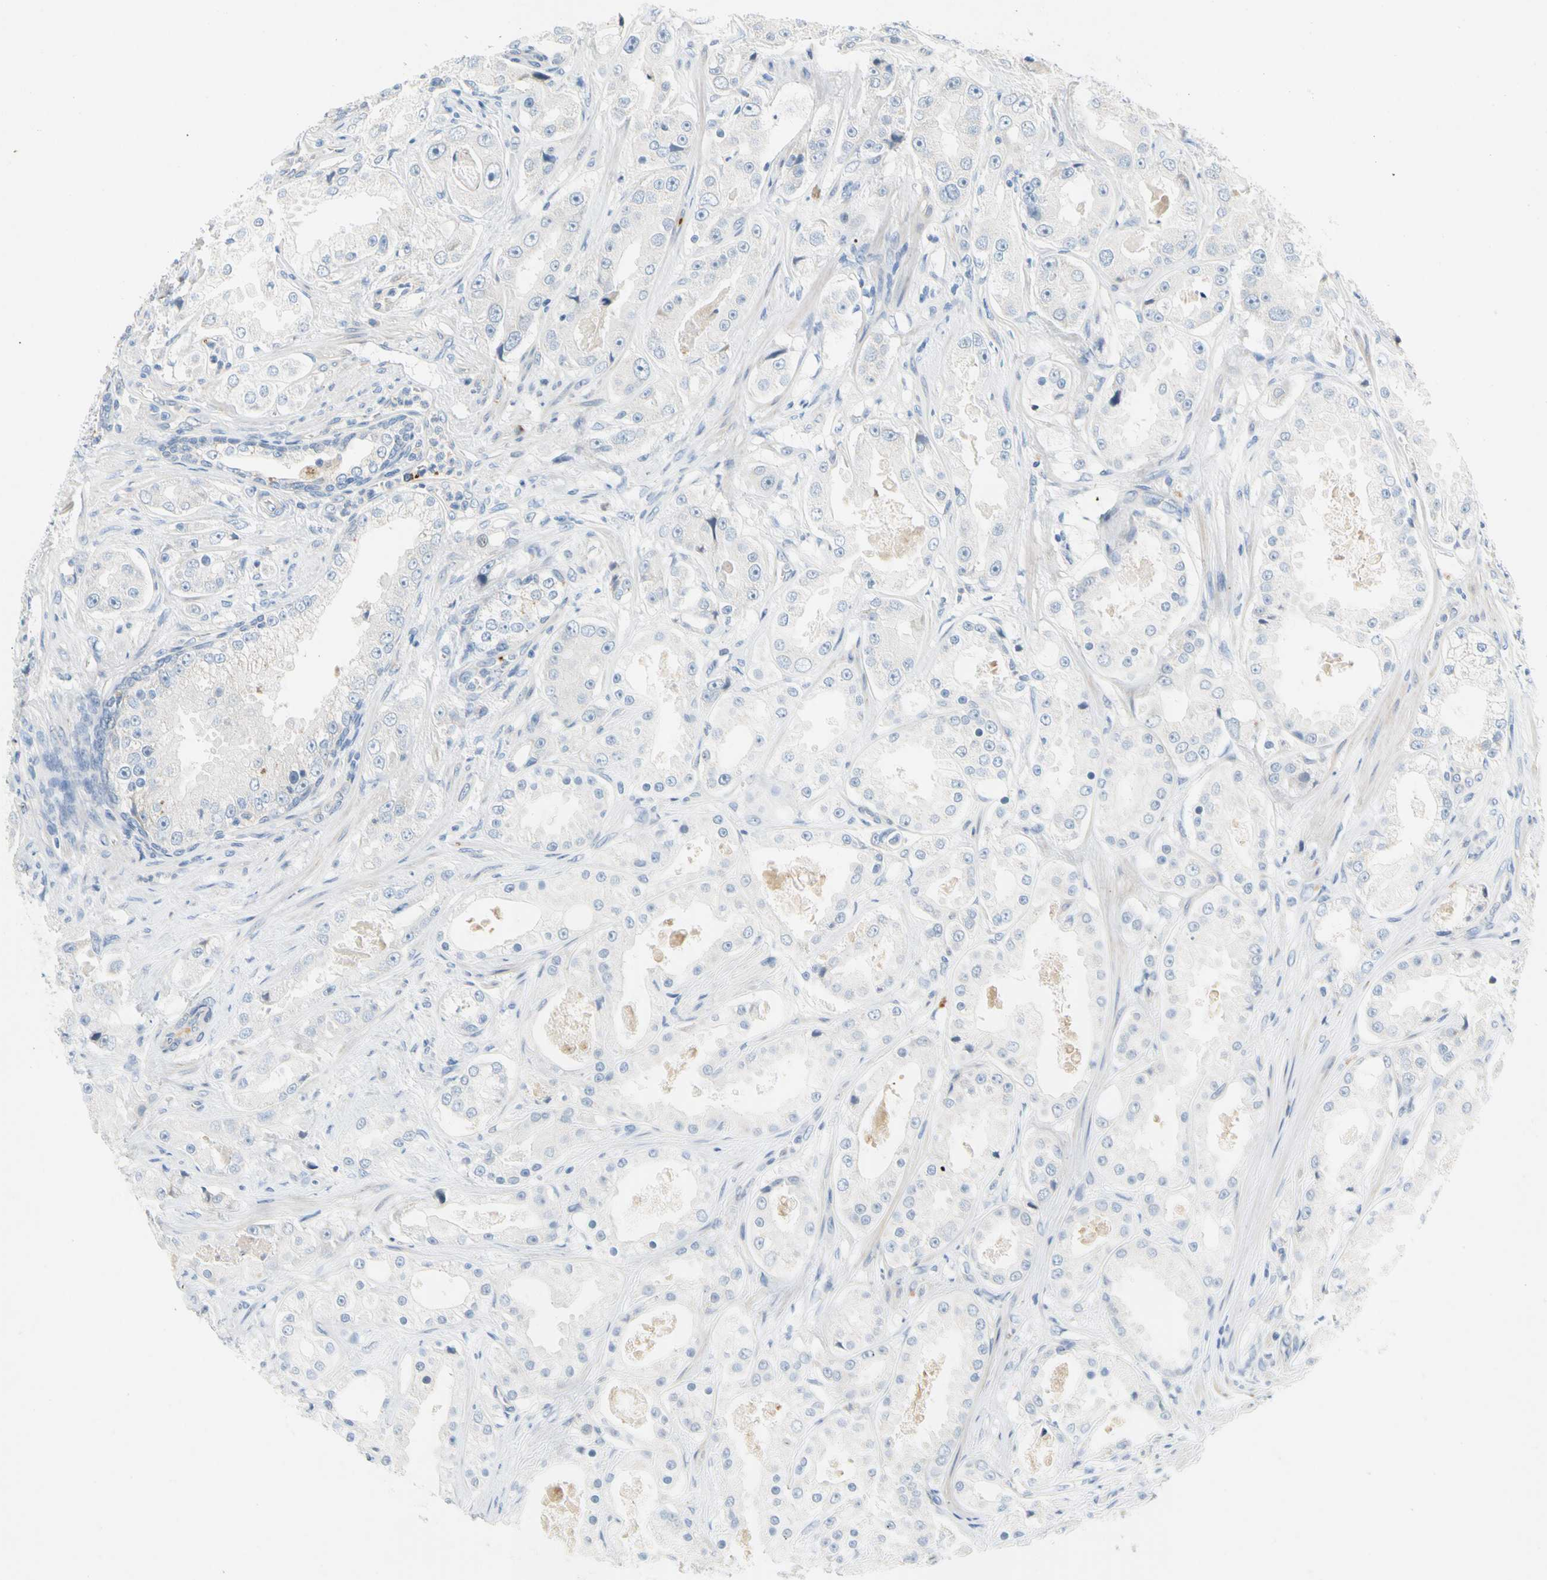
{"staining": {"intensity": "negative", "quantity": "none", "location": "none"}, "tissue": "prostate cancer", "cell_type": "Tumor cells", "image_type": "cancer", "snomed": [{"axis": "morphology", "description": "Adenocarcinoma, High grade"}, {"axis": "topography", "description": "Prostate"}], "caption": "Immunohistochemistry (IHC) photomicrograph of neoplastic tissue: adenocarcinoma (high-grade) (prostate) stained with DAB demonstrates no significant protein positivity in tumor cells.", "gene": "PPBP", "patient": {"sex": "male", "age": 73}}